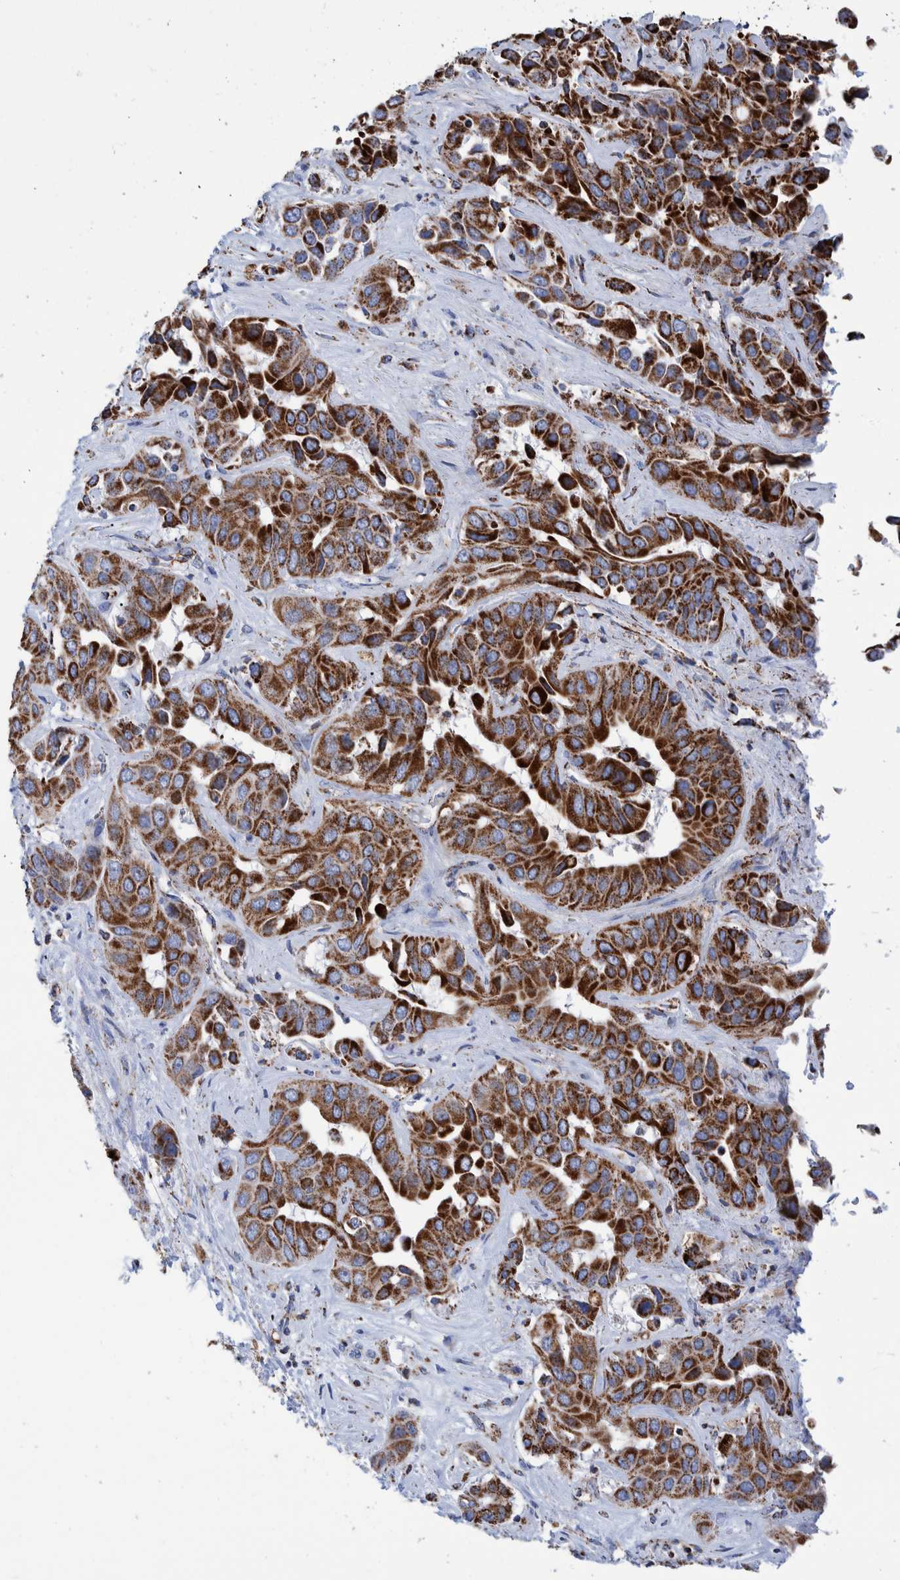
{"staining": {"intensity": "strong", "quantity": ">75%", "location": "cytoplasmic/membranous"}, "tissue": "liver cancer", "cell_type": "Tumor cells", "image_type": "cancer", "snomed": [{"axis": "morphology", "description": "Cholangiocarcinoma"}, {"axis": "topography", "description": "Liver"}], "caption": "Liver cancer (cholangiocarcinoma) was stained to show a protein in brown. There is high levels of strong cytoplasmic/membranous expression in about >75% of tumor cells. (Brightfield microscopy of DAB IHC at high magnification).", "gene": "DECR1", "patient": {"sex": "female", "age": 52}}